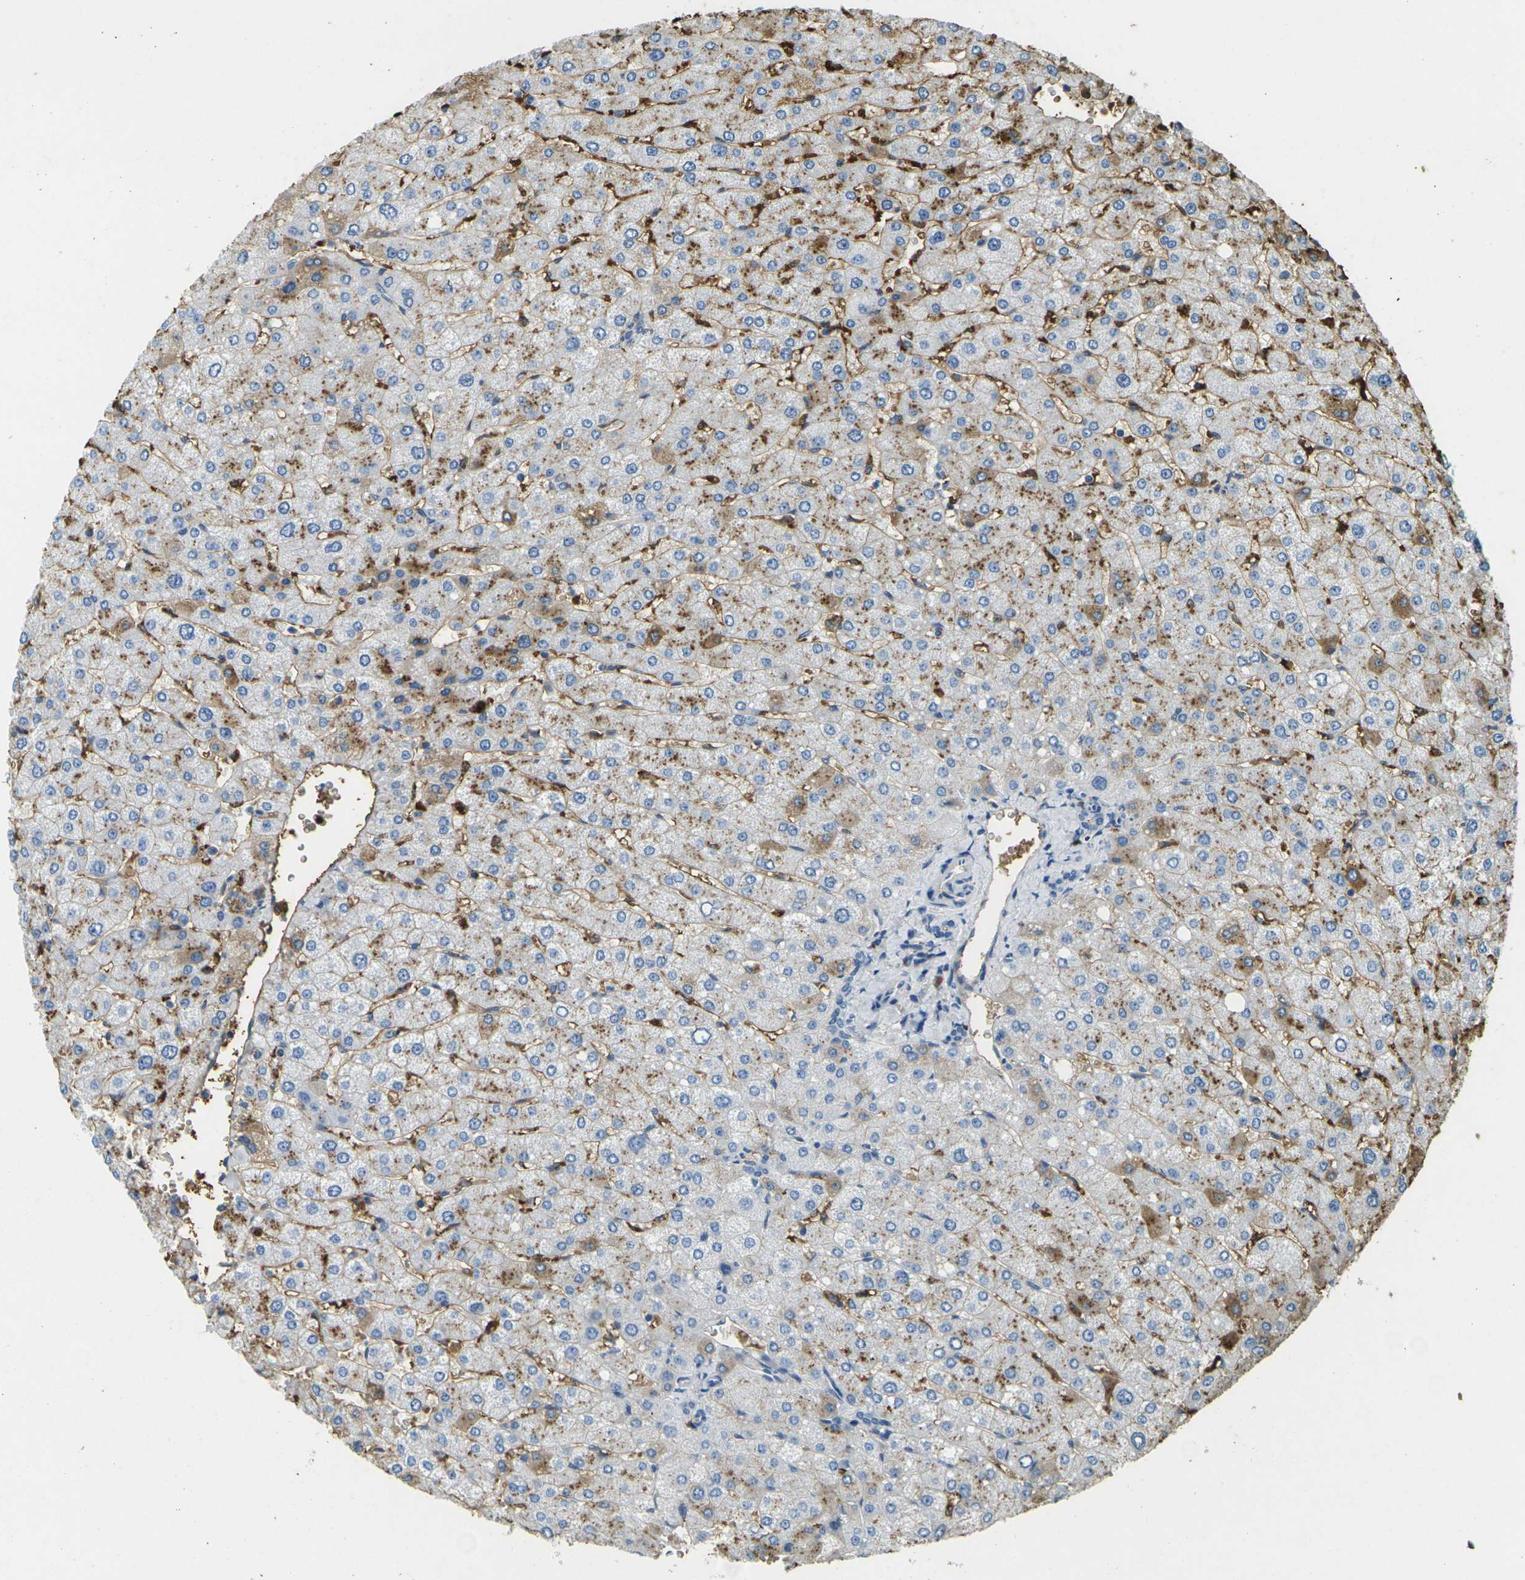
{"staining": {"intensity": "negative", "quantity": "none", "location": "none"}, "tissue": "liver", "cell_type": "Cholangiocytes", "image_type": "normal", "snomed": [{"axis": "morphology", "description": "Normal tissue, NOS"}, {"axis": "topography", "description": "Liver"}], "caption": "This is a image of immunohistochemistry staining of unremarkable liver, which shows no staining in cholangiocytes. Brightfield microscopy of immunohistochemistry (IHC) stained with DAB (3,3'-diaminobenzidine) (brown) and hematoxylin (blue), captured at high magnification.", "gene": "HBB", "patient": {"sex": "male", "age": 55}}